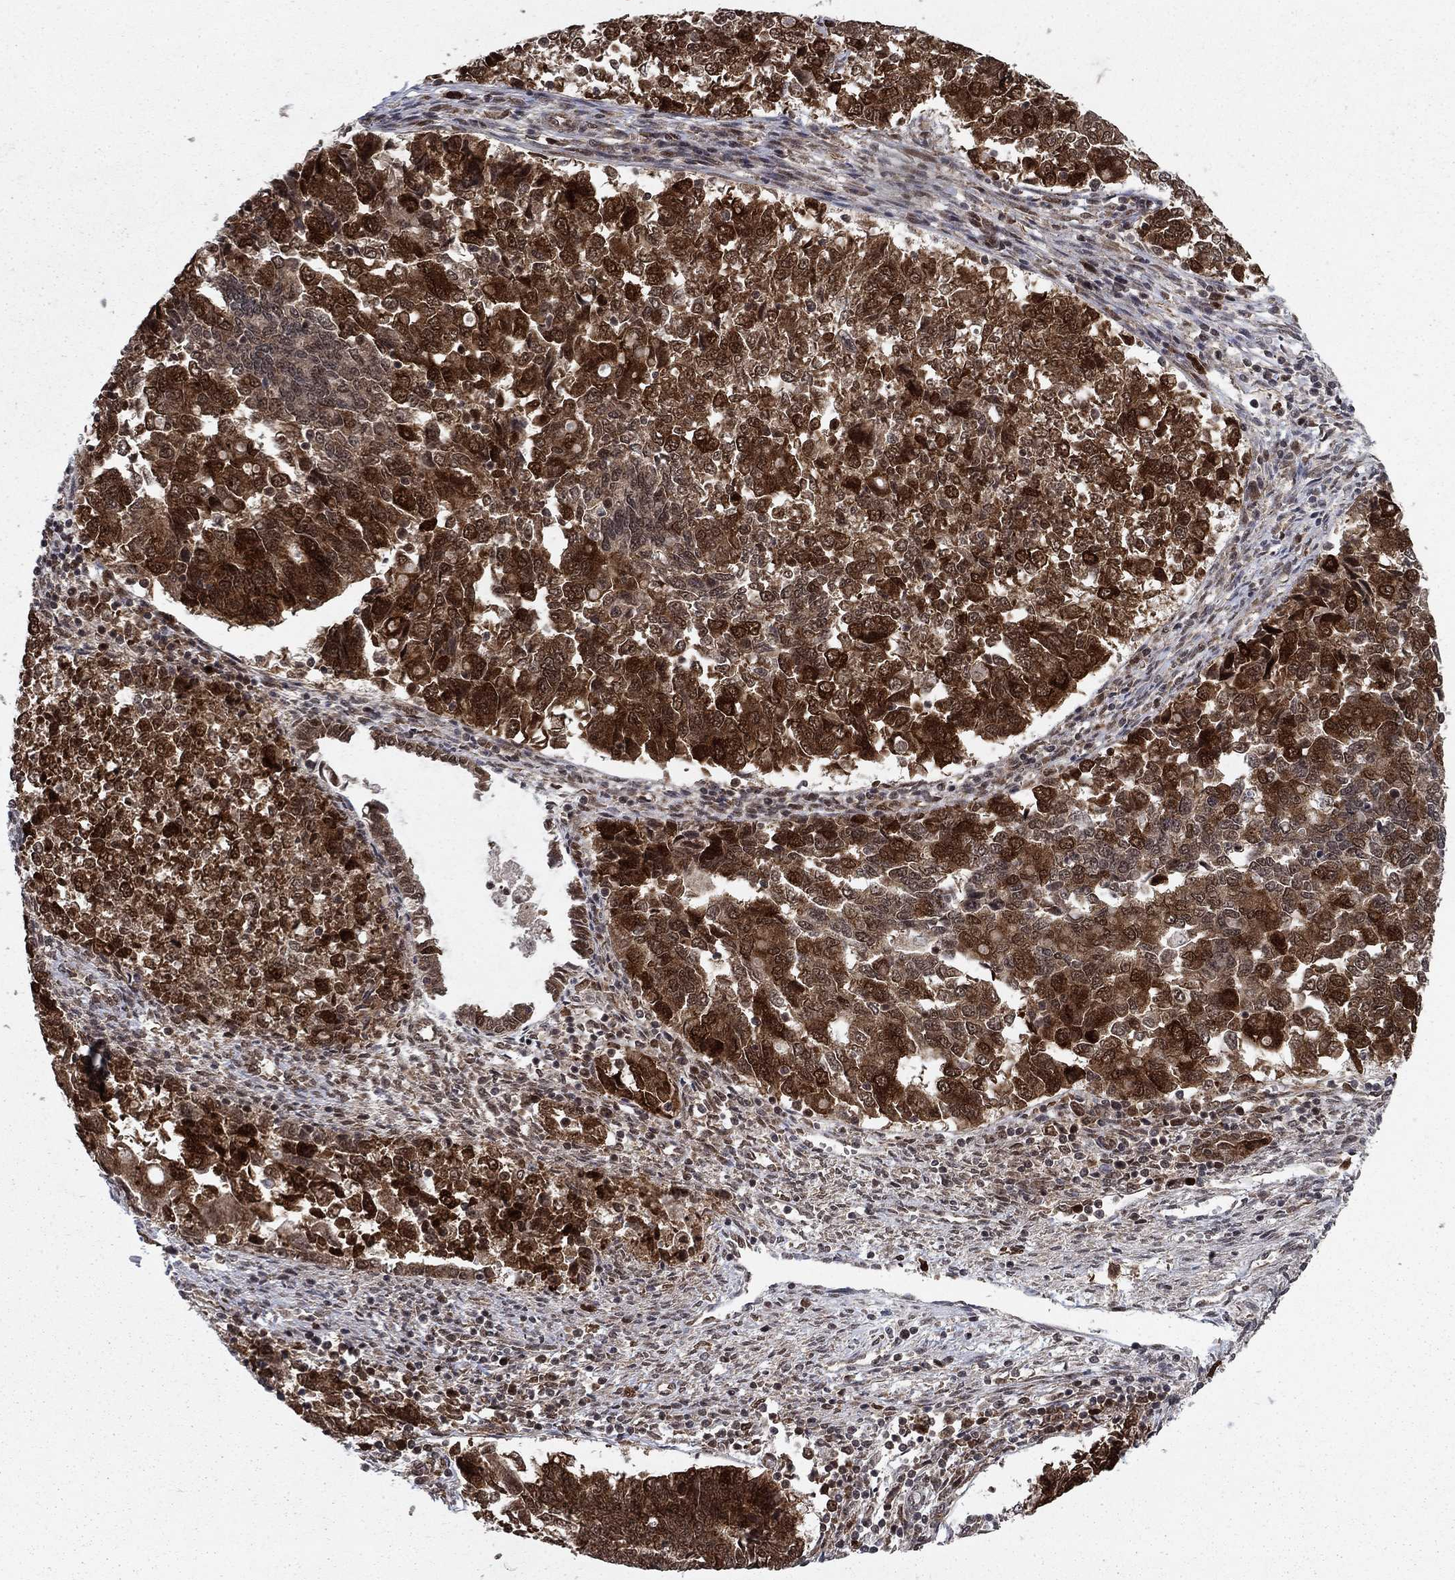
{"staining": {"intensity": "strong", "quantity": ">75%", "location": "cytoplasmic/membranous"}, "tissue": "endometrial cancer", "cell_type": "Tumor cells", "image_type": "cancer", "snomed": [{"axis": "morphology", "description": "Adenocarcinoma, NOS"}, {"axis": "topography", "description": "Endometrium"}], "caption": "The histopathology image demonstrates staining of endometrial cancer, revealing strong cytoplasmic/membranous protein expression (brown color) within tumor cells.", "gene": "DNAJA1", "patient": {"sex": "female", "age": 43}}